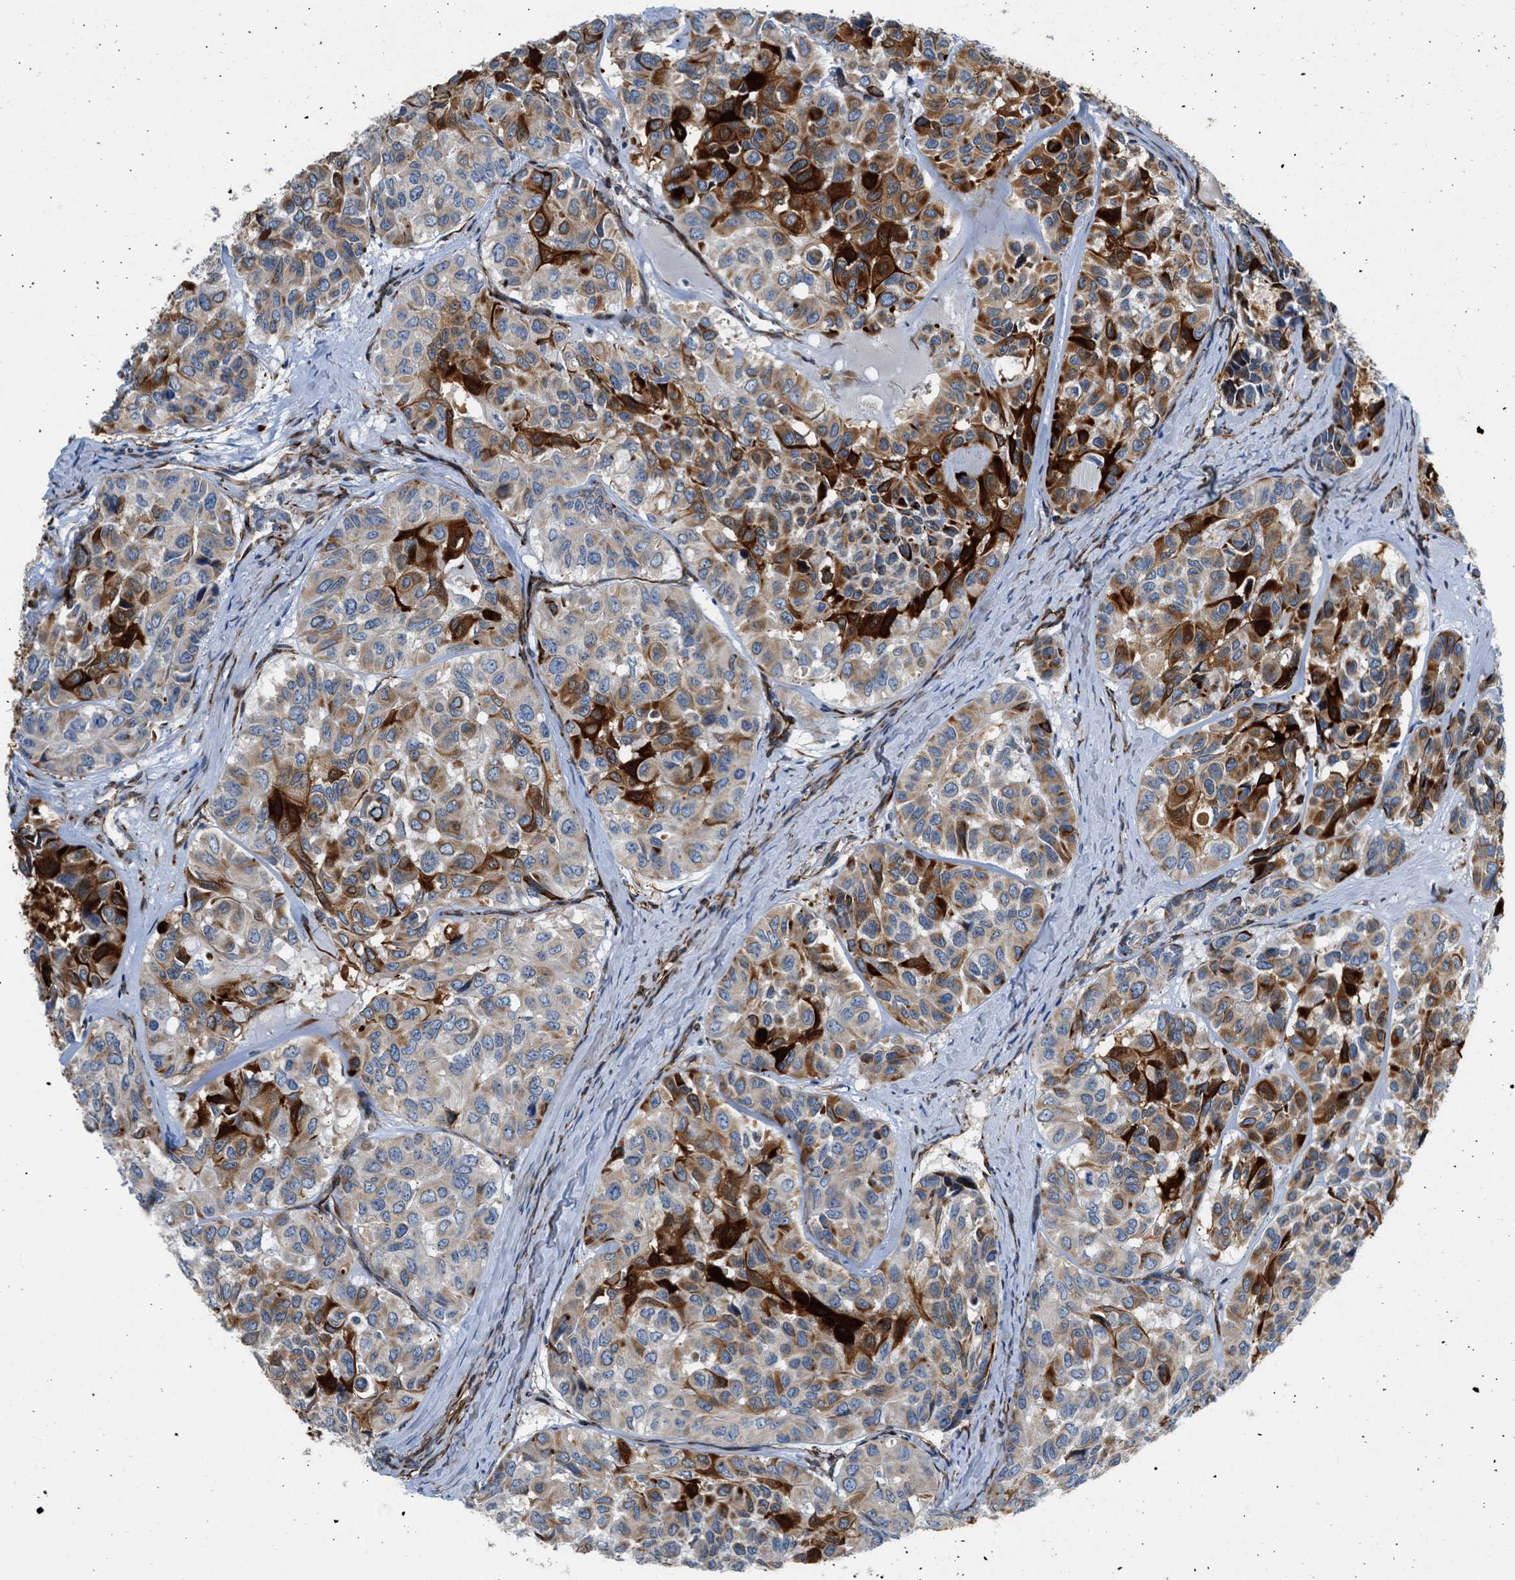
{"staining": {"intensity": "moderate", "quantity": ">75%", "location": "cytoplasmic/membranous"}, "tissue": "head and neck cancer", "cell_type": "Tumor cells", "image_type": "cancer", "snomed": [{"axis": "morphology", "description": "Adenocarcinoma, NOS"}, {"axis": "topography", "description": "Salivary gland, NOS"}, {"axis": "topography", "description": "Head-Neck"}], "caption": "IHC staining of adenocarcinoma (head and neck), which displays medium levels of moderate cytoplasmic/membranous staining in about >75% of tumor cells indicating moderate cytoplasmic/membranous protein expression. The staining was performed using DAB (brown) for protein detection and nuclei were counterstained in hematoxylin (blue).", "gene": "ULK4", "patient": {"sex": "female", "age": 76}}